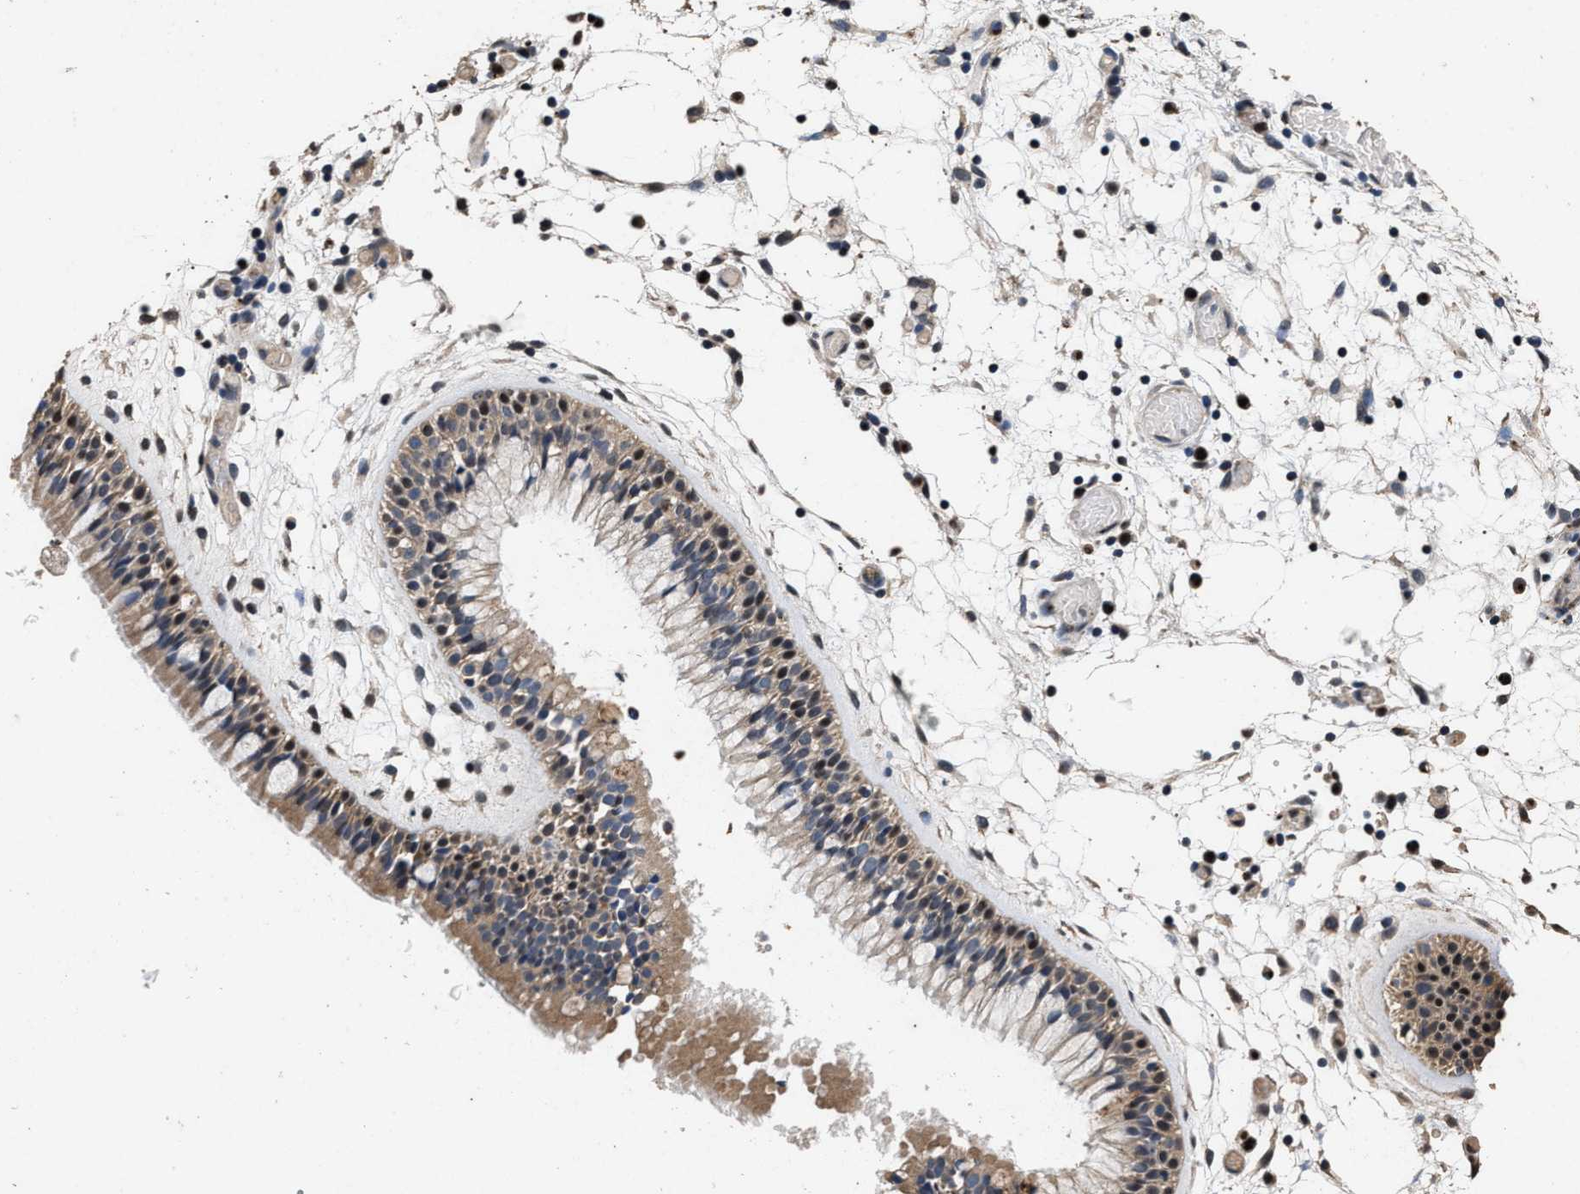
{"staining": {"intensity": "moderate", "quantity": ">75%", "location": "cytoplasmic/membranous"}, "tissue": "nasopharynx", "cell_type": "Respiratory epithelial cells", "image_type": "normal", "snomed": [{"axis": "morphology", "description": "Normal tissue, NOS"}, {"axis": "morphology", "description": "Inflammation, NOS"}, {"axis": "topography", "description": "Nasopharynx"}], "caption": "Nasopharynx stained with immunohistochemistry shows moderate cytoplasmic/membranous staining in about >75% of respiratory epithelial cells. (Stains: DAB in brown, nuclei in blue, Microscopy: brightfield microscopy at high magnification).", "gene": "TPST2", "patient": {"sex": "male", "age": 48}}